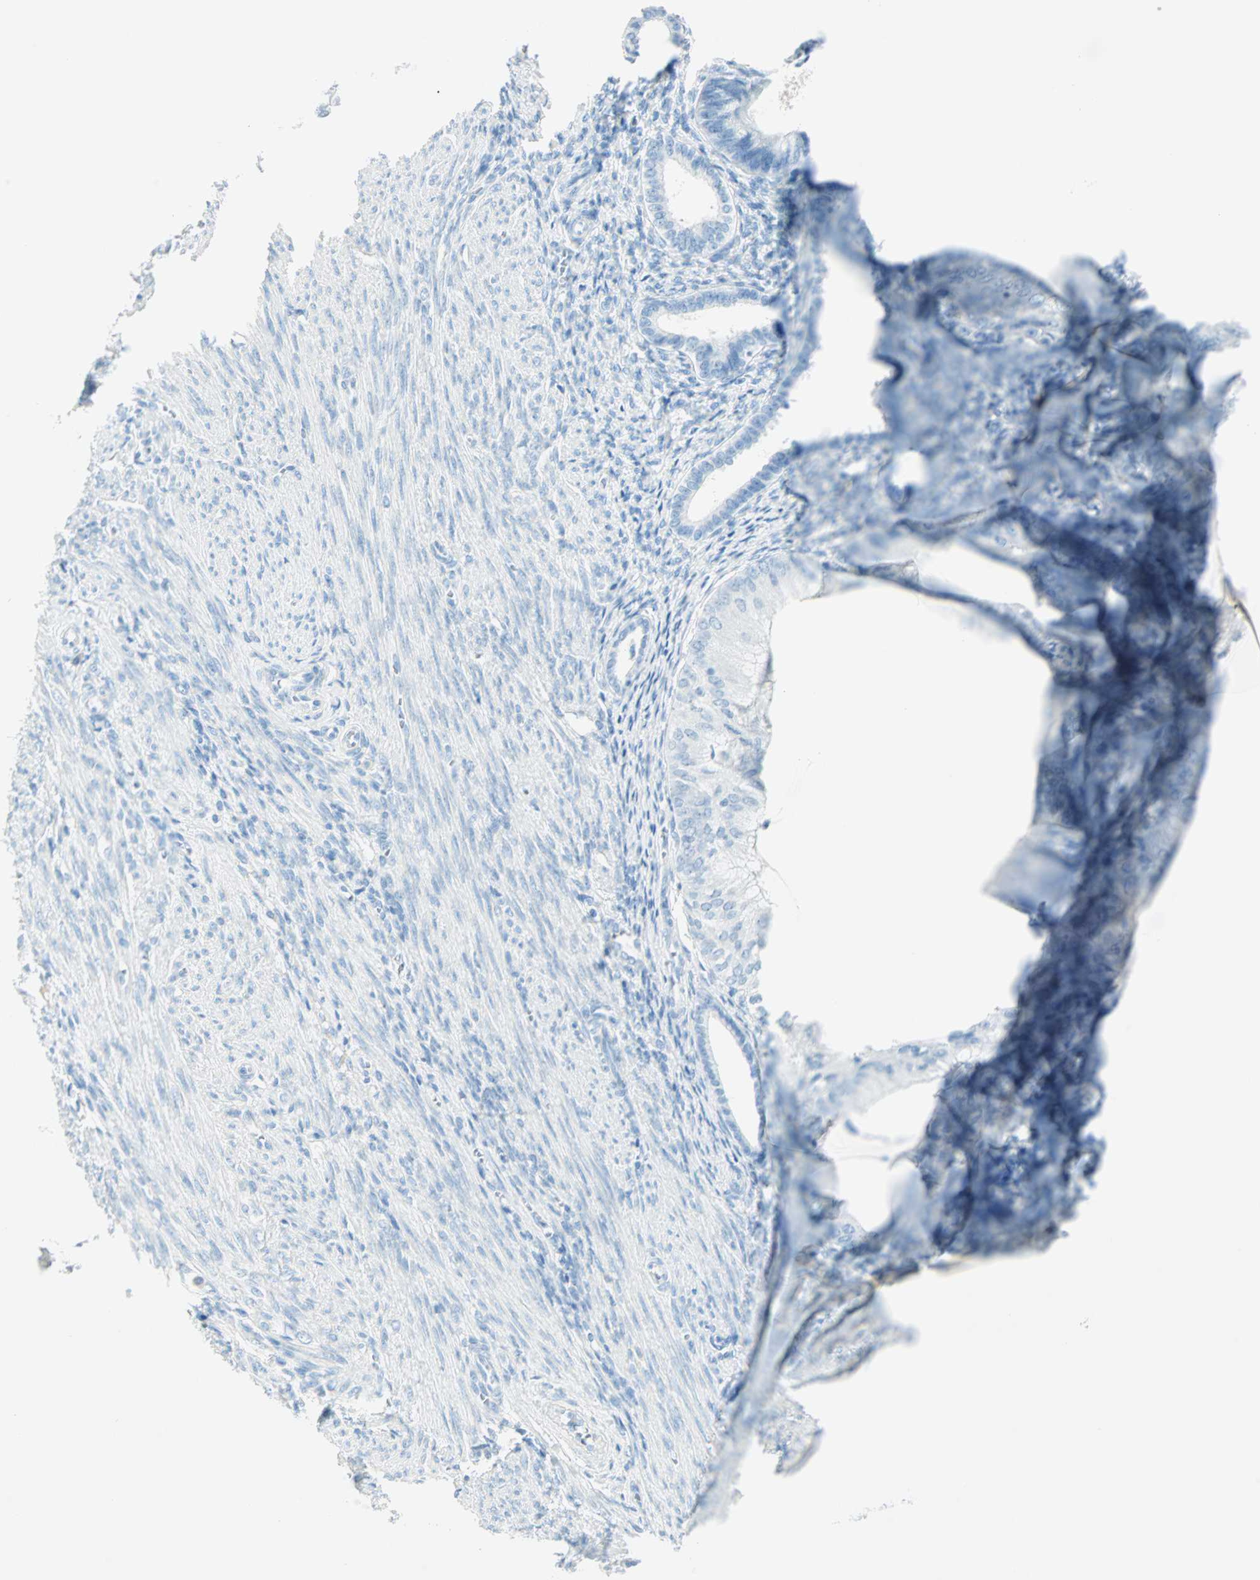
{"staining": {"intensity": "negative", "quantity": "none", "location": "none"}, "tissue": "endometrial cancer", "cell_type": "Tumor cells", "image_type": "cancer", "snomed": [{"axis": "morphology", "description": "Adenocarcinoma, NOS"}, {"axis": "topography", "description": "Endometrium"}], "caption": "IHC micrograph of adenocarcinoma (endometrial) stained for a protein (brown), which exhibits no positivity in tumor cells. (DAB immunohistochemistry, high magnification).", "gene": "NES", "patient": {"sex": "female", "age": 81}}